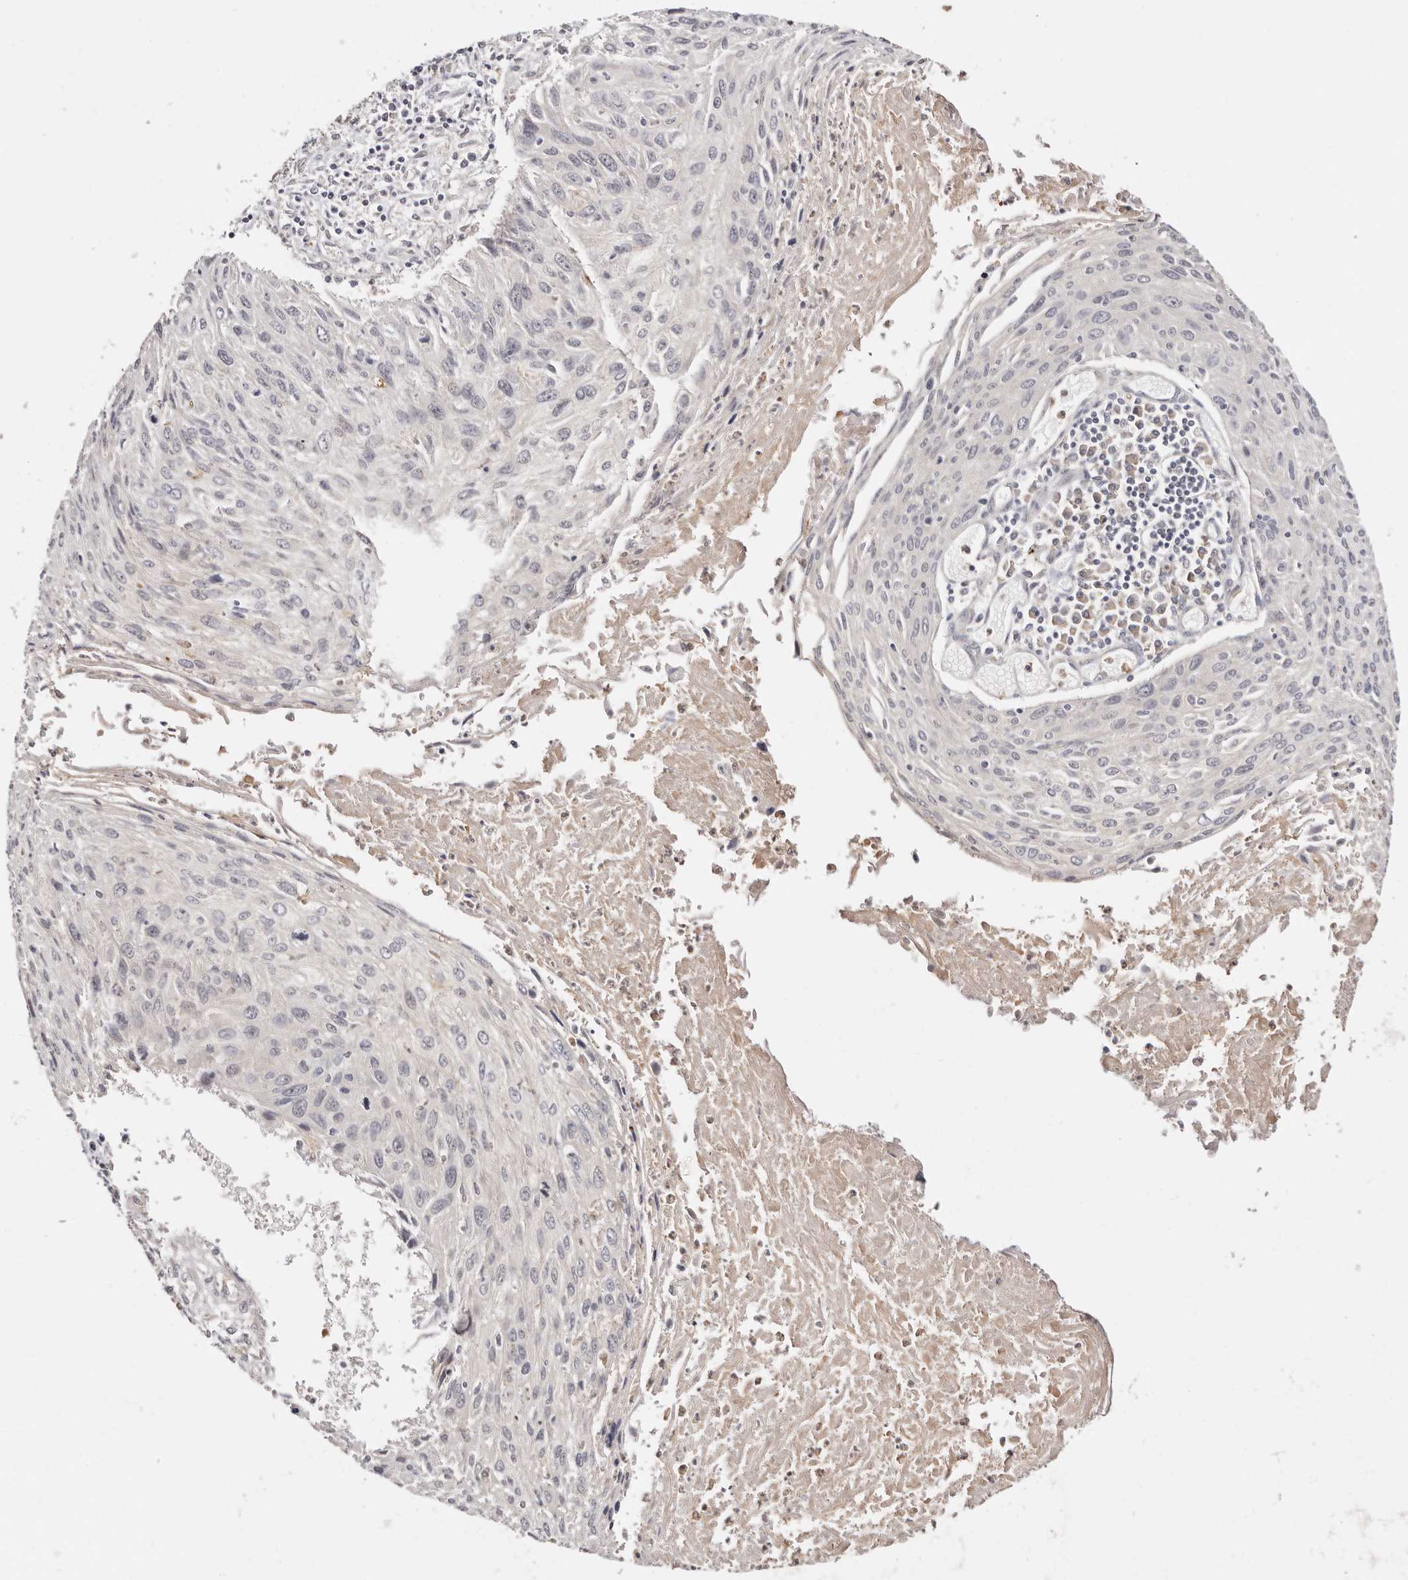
{"staining": {"intensity": "negative", "quantity": "none", "location": "none"}, "tissue": "cervical cancer", "cell_type": "Tumor cells", "image_type": "cancer", "snomed": [{"axis": "morphology", "description": "Squamous cell carcinoma, NOS"}, {"axis": "topography", "description": "Cervix"}], "caption": "IHC micrograph of neoplastic tissue: cervical cancer (squamous cell carcinoma) stained with DAB displays no significant protein staining in tumor cells.", "gene": "BCL2L15", "patient": {"sex": "female", "age": 51}}